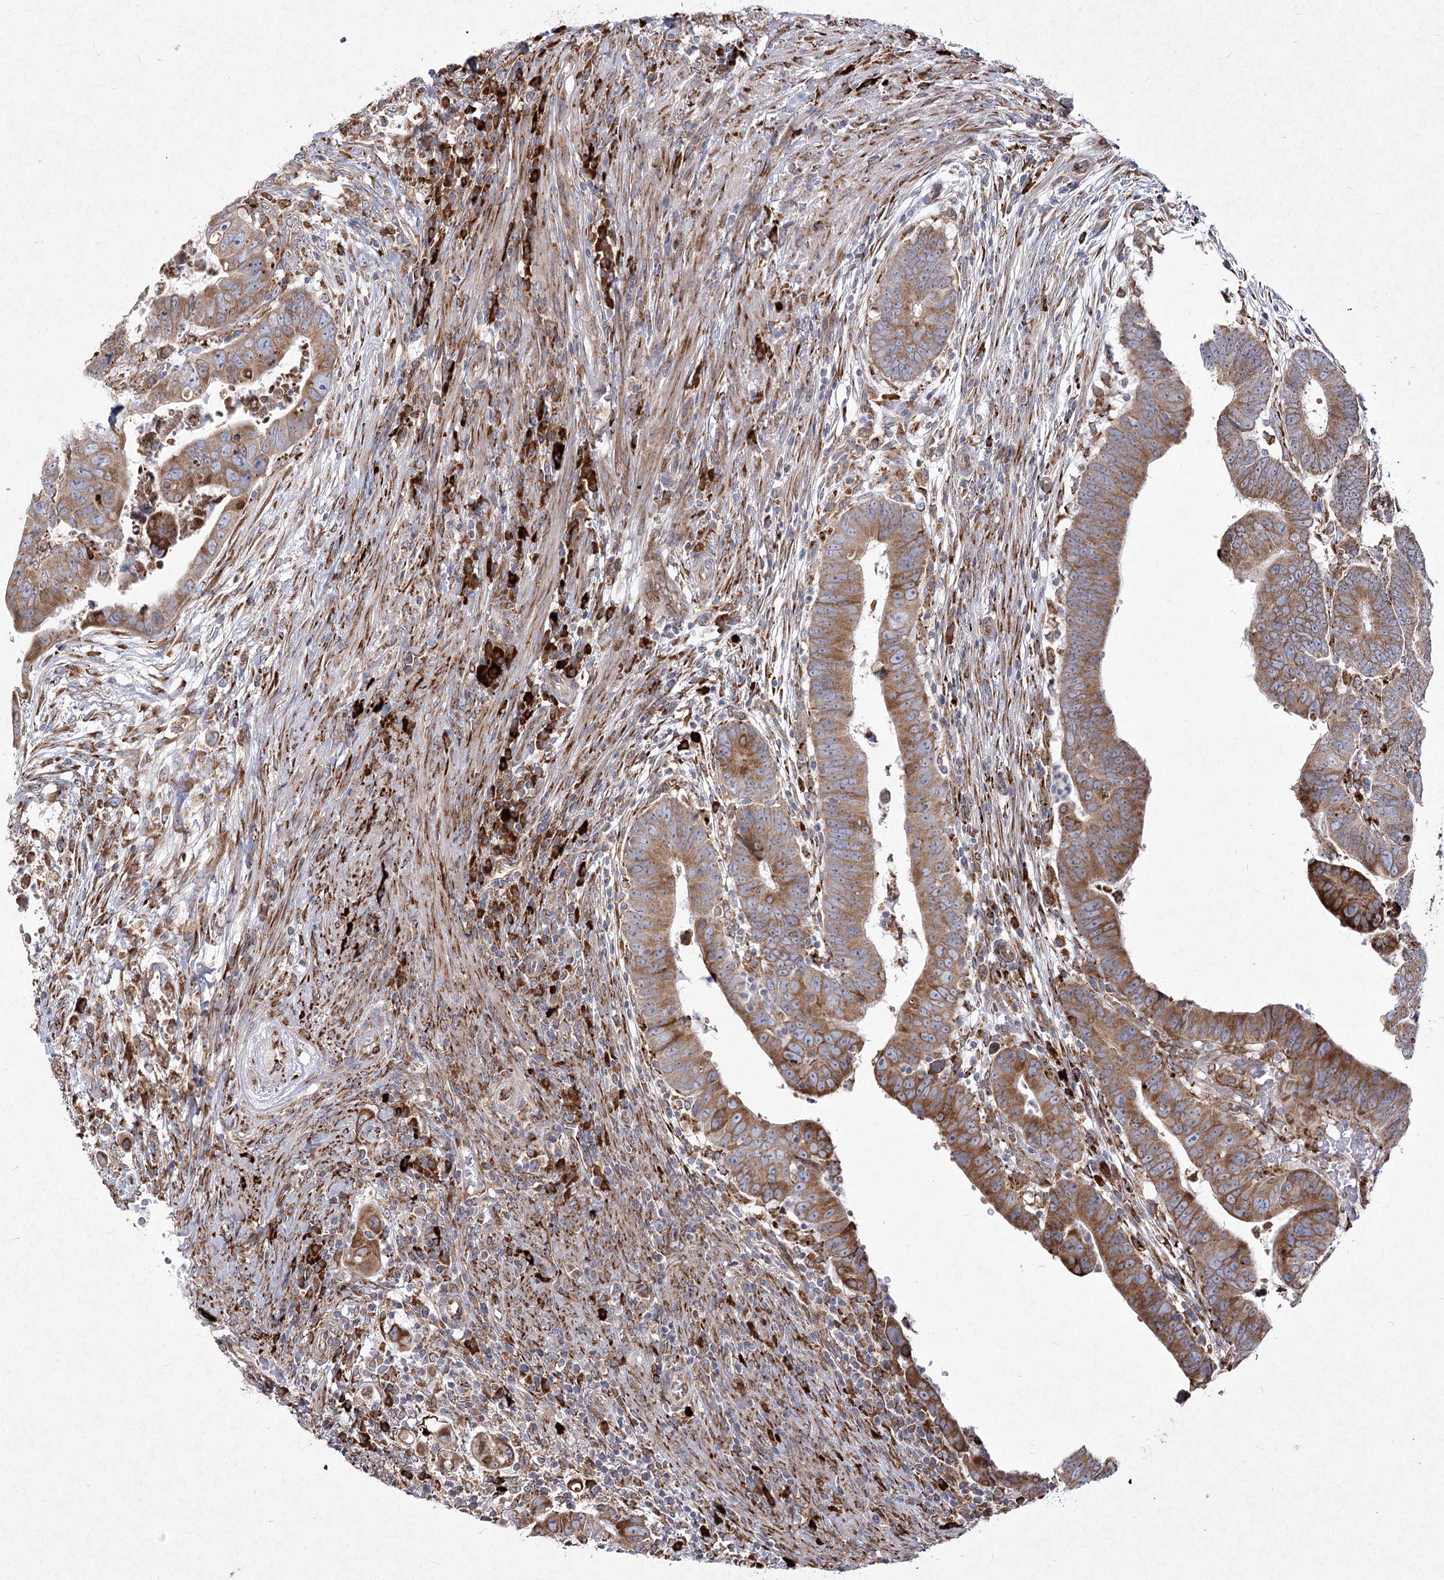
{"staining": {"intensity": "moderate", "quantity": ">75%", "location": "cytoplasmic/membranous"}, "tissue": "colorectal cancer", "cell_type": "Tumor cells", "image_type": "cancer", "snomed": [{"axis": "morphology", "description": "Normal tissue, NOS"}, {"axis": "morphology", "description": "Adenocarcinoma, NOS"}, {"axis": "topography", "description": "Rectum"}], "caption": "Colorectal cancer (adenocarcinoma) stained for a protein (brown) shows moderate cytoplasmic/membranous positive positivity in about >75% of tumor cells.", "gene": "NHLRC2", "patient": {"sex": "female", "age": 65}}